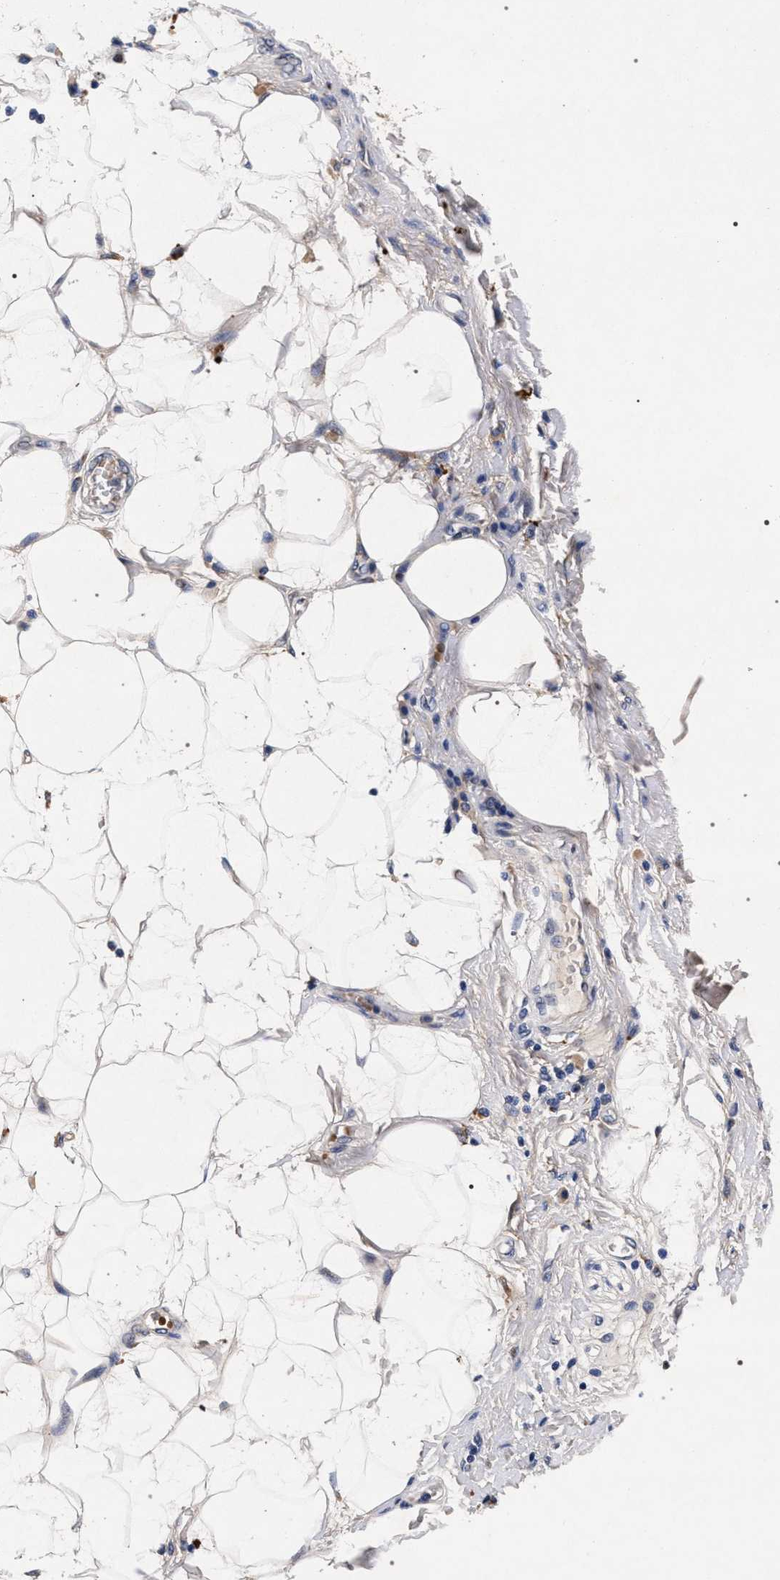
{"staining": {"intensity": "weak", "quantity": "25%-75%", "location": "cytoplasmic/membranous"}, "tissue": "adipose tissue", "cell_type": "Adipocytes", "image_type": "normal", "snomed": [{"axis": "morphology", "description": "Normal tissue, NOS"}, {"axis": "morphology", "description": "Adenocarcinoma, NOS"}, {"axis": "topography", "description": "Duodenum"}, {"axis": "topography", "description": "Peripheral nerve tissue"}], "caption": "IHC staining of normal adipose tissue, which displays low levels of weak cytoplasmic/membranous expression in approximately 25%-75% of adipocytes indicating weak cytoplasmic/membranous protein expression. The staining was performed using DAB (3,3'-diaminobenzidine) (brown) for protein detection and nuclei were counterstained in hematoxylin (blue).", "gene": "NEK7", "patient": {"sex": "female", "age": 60}}